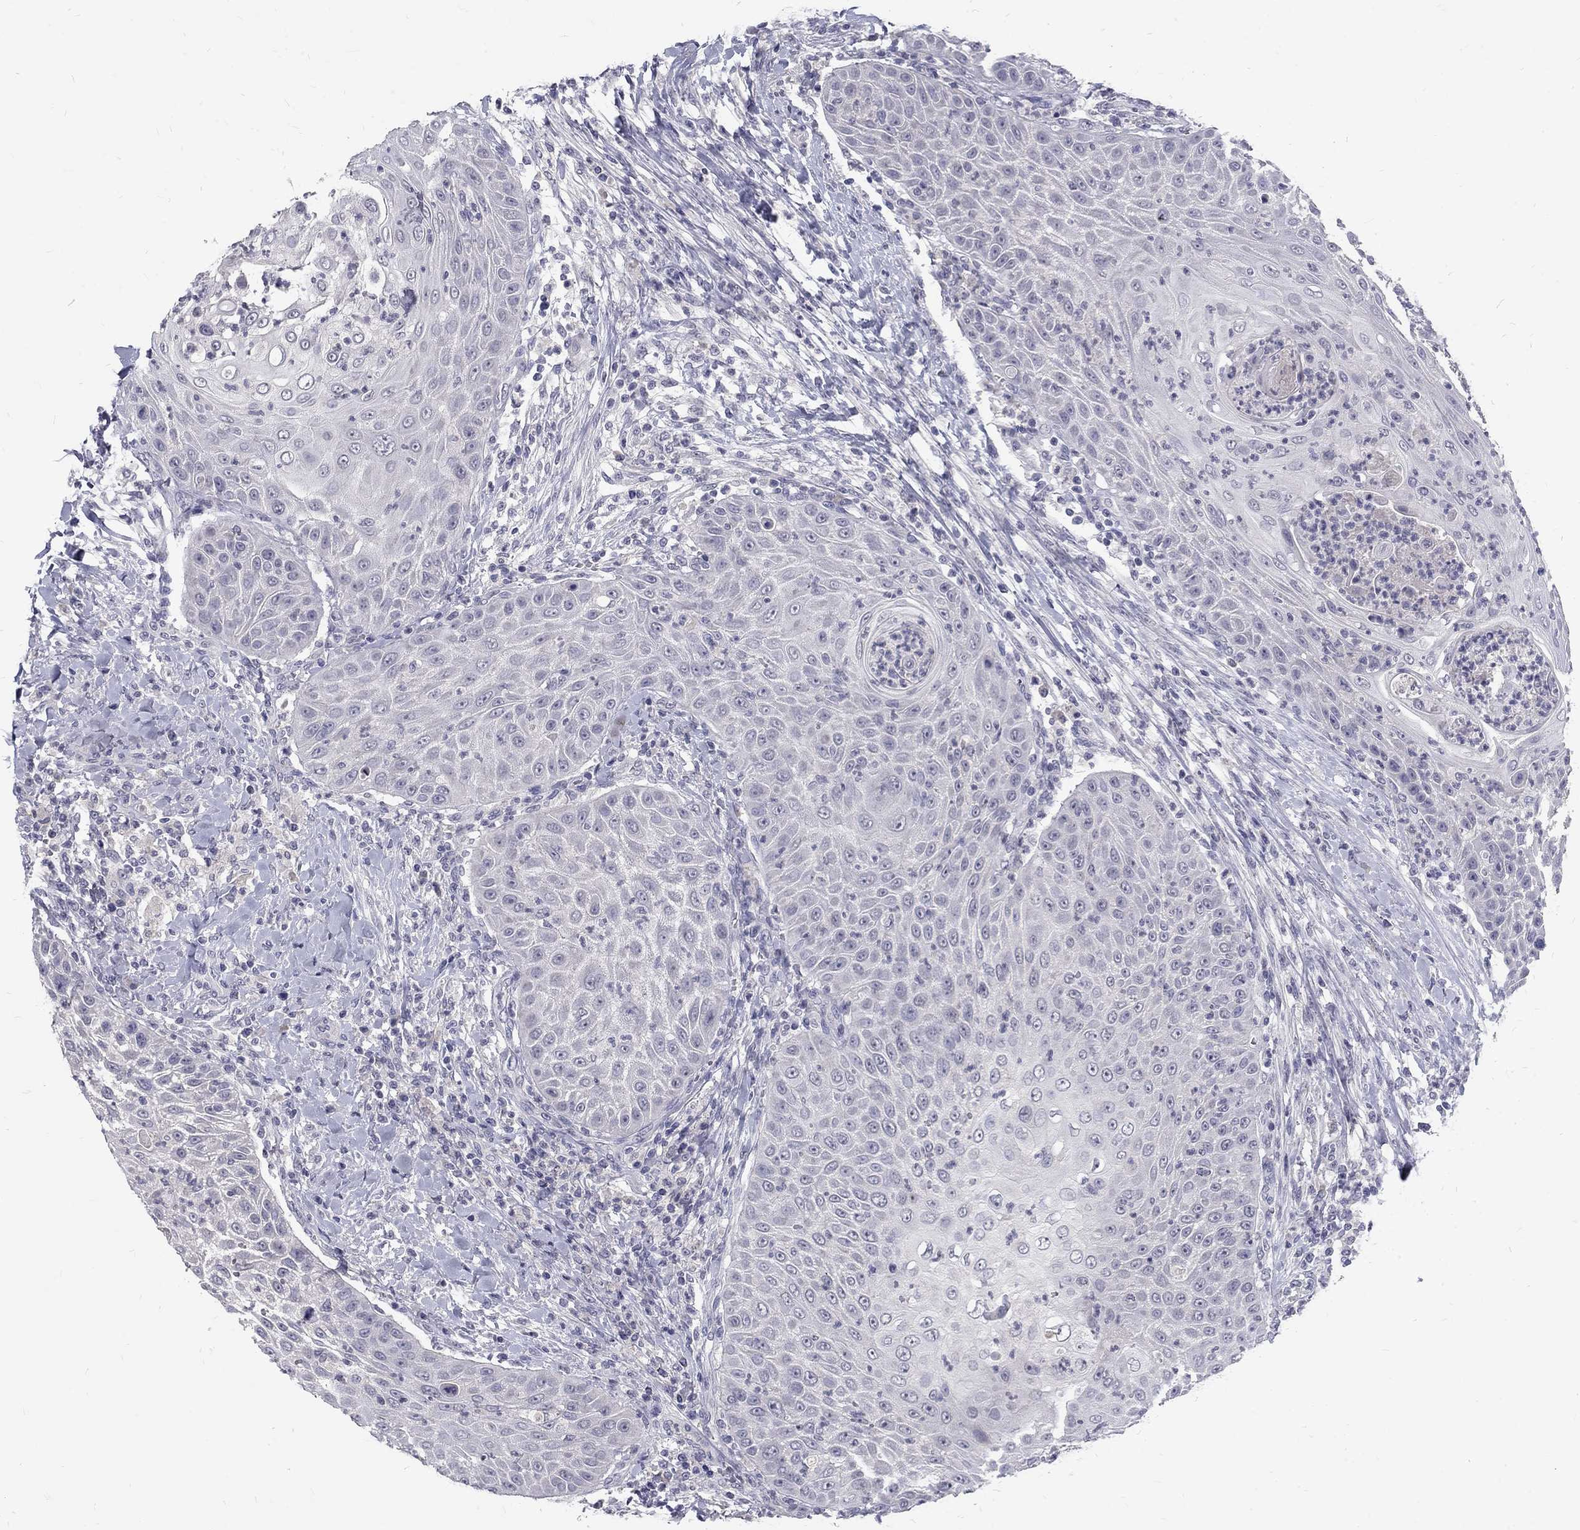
{"staining": {"intensity": "negative", "quantity": "none", "location": "none"}, "tissue": "head and neck cancer", "cell_type": "Tumor cells", "image_type": "cancer", "snomed": [{"axis": "morphology", "description": "Squamous cell carcinoma, NOS"}, {"axis": "topography", "description": "Head-Neck"}], "caption": "Head and neck cancer (squamous cell carcinoma) was stained to show a protein in brown. There is no significant positivity in tumor cells.", "gene": "NOS1", "patient": {"sex": "male", "age": 69}}